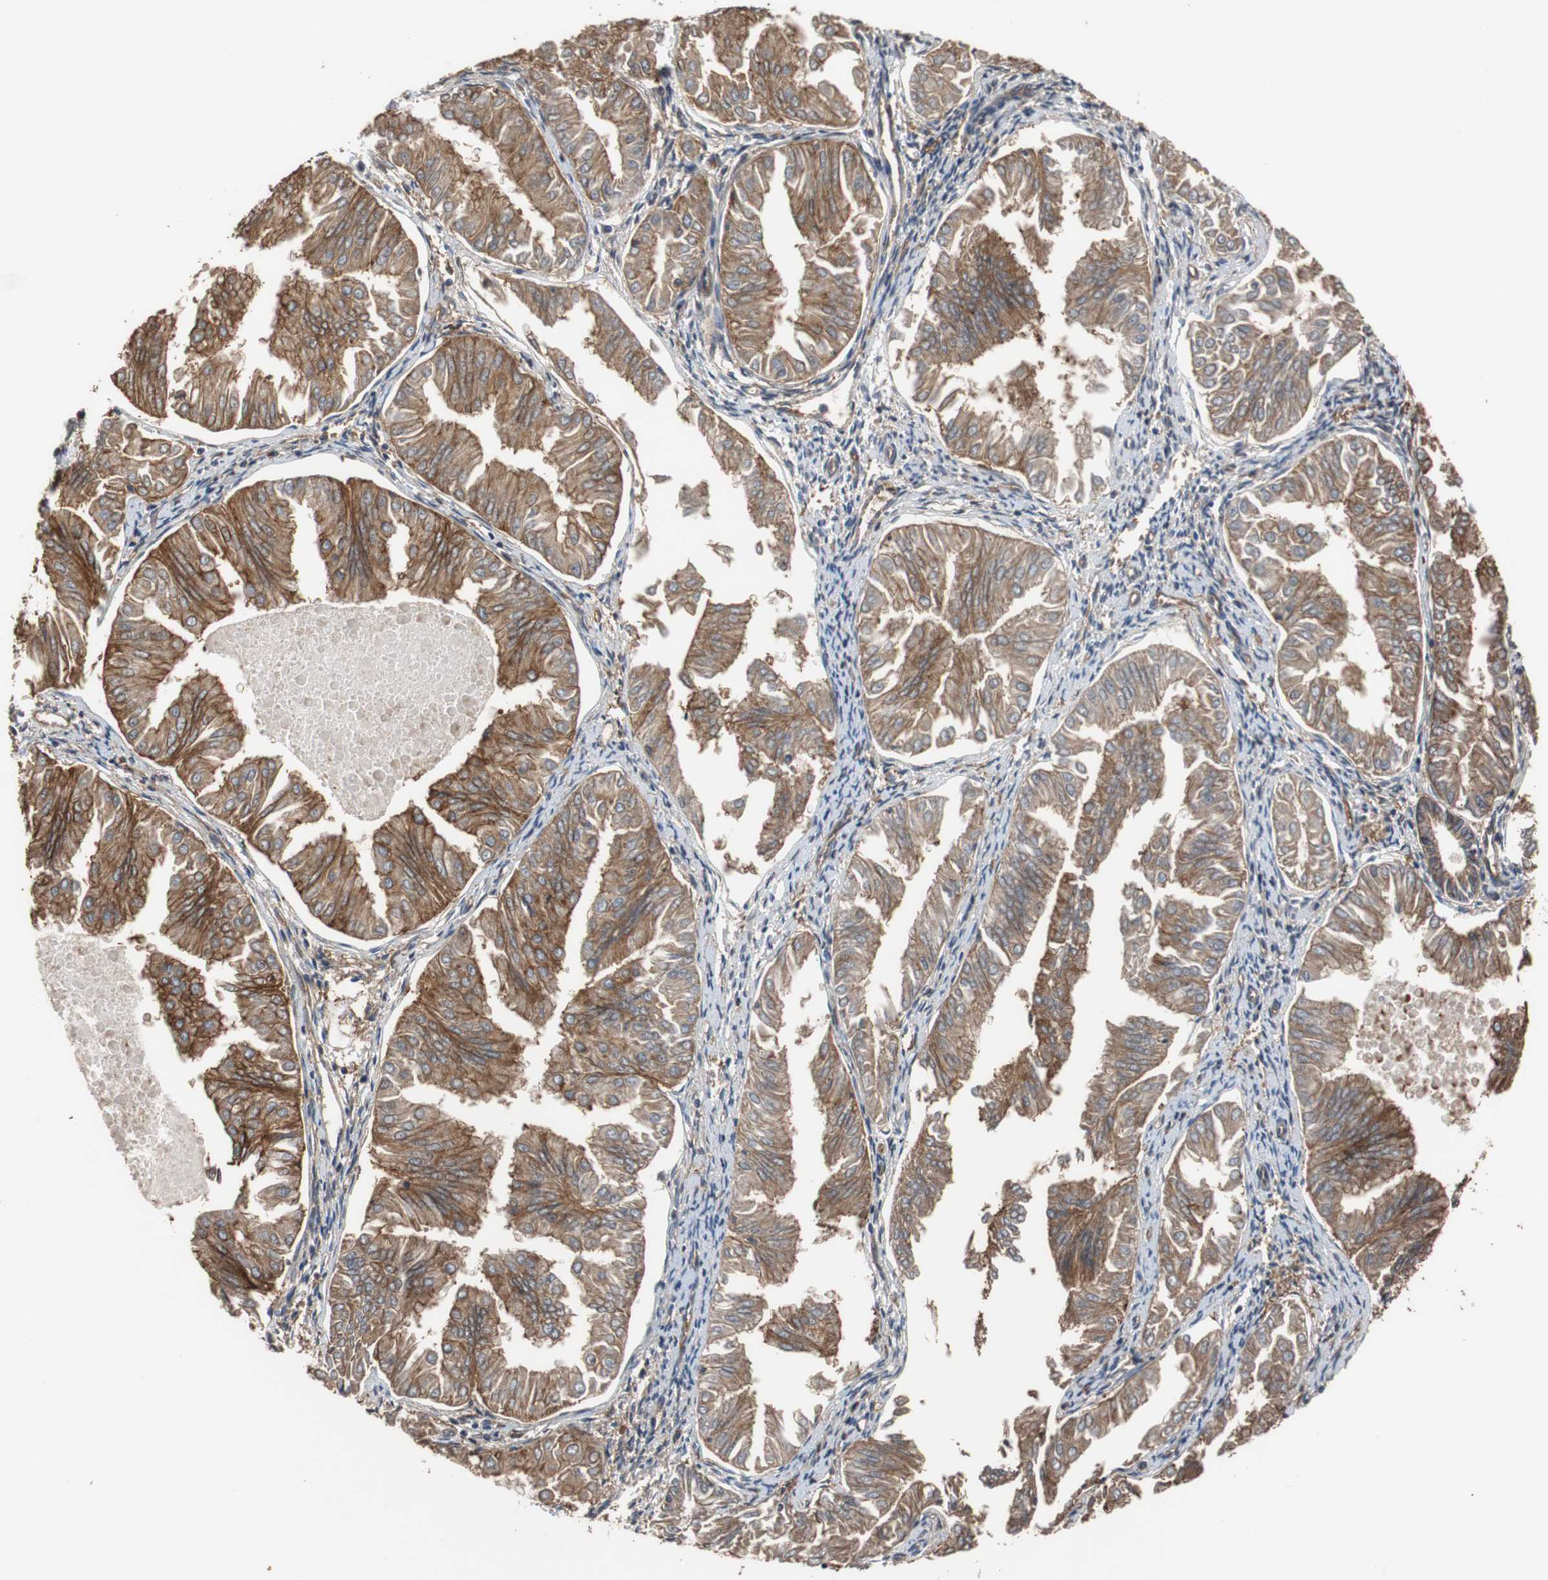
{"staining": {"intensity": "strong", "quantity": ">75%", "location": "cytoplasmic/membranous"}, "tissue": "endometrial cancer", "cell_type": "Tumor cells", "image_type": "cancer", "snomed": [{"axis": "morphology", "description": "Adenocarcinoma, NOS"}, {"axis": "topography", "description": "Endometrium"}], "caption": "This photomicrograph demonstrates immunohistochemistry (IHC) staining of endometrial adenocarcinoma, with high strong cytoplasmic/membranous expression in about >75% of tumor cells.", "gene": "NDRG1", "patient": {"sex": "female", "age": 53}}